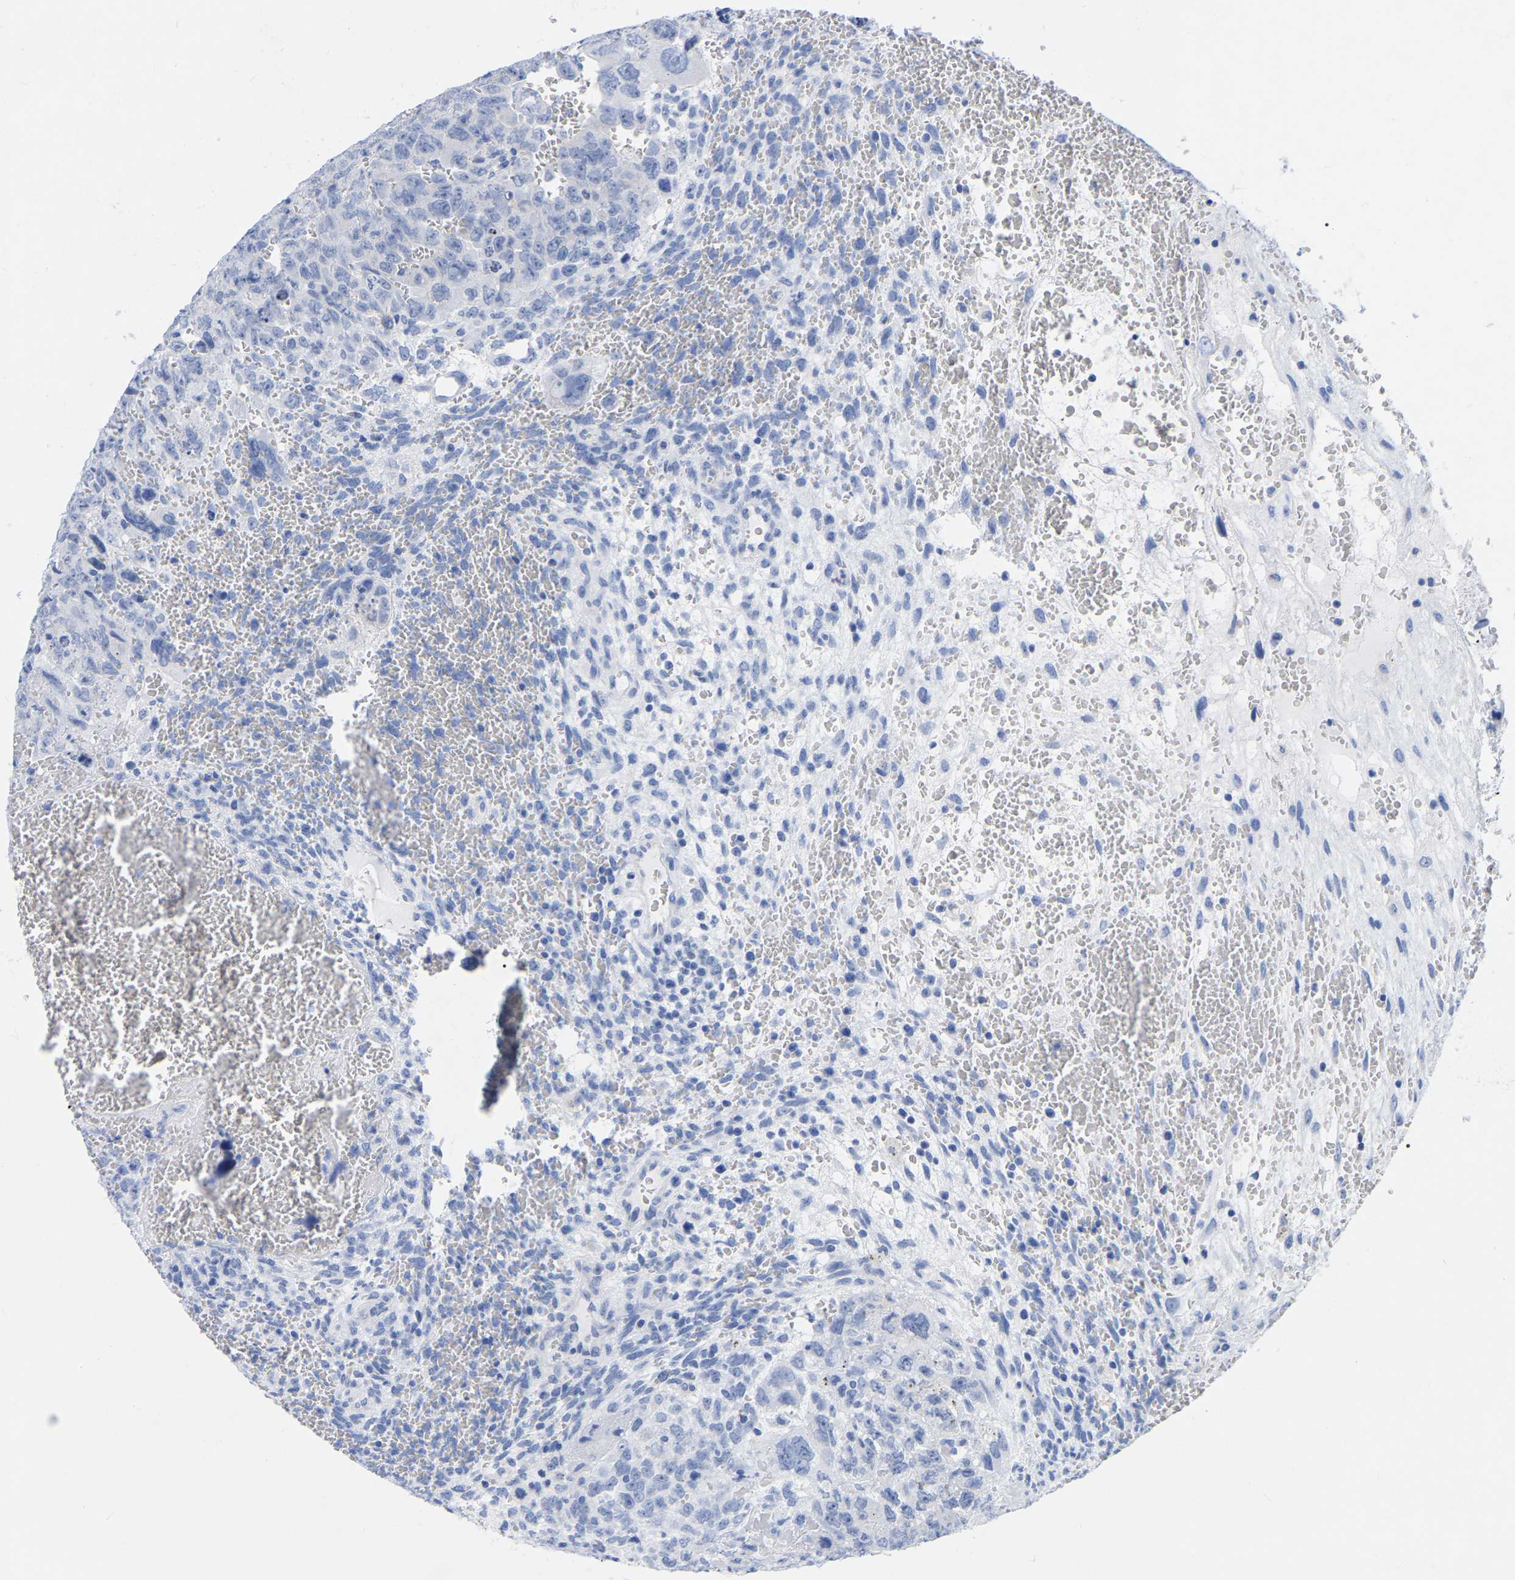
{"staining": {"intensity": "negative", "quantity": "none", "location": "none"}, "tissue": "testis cancer", "cell_type": "Tumor cells", "image_type": "cancer", "snomed": [{"axis": "morphology", "description": "Carcinoma, Embryonal, NOS"}, {"axis": "topography", "description": "Testis"}], "caption": "Immunohistochemistry (IHC) photomicrograph of neoplastic tissue: testis cancer (embryonal carcinoma) stained with DAB (3,3'-diaminobenzidine) exhibits no significant protein staining in tumor cells.", "gene": "ZNF629", "patient": {"sex": "male", "age": 28}}